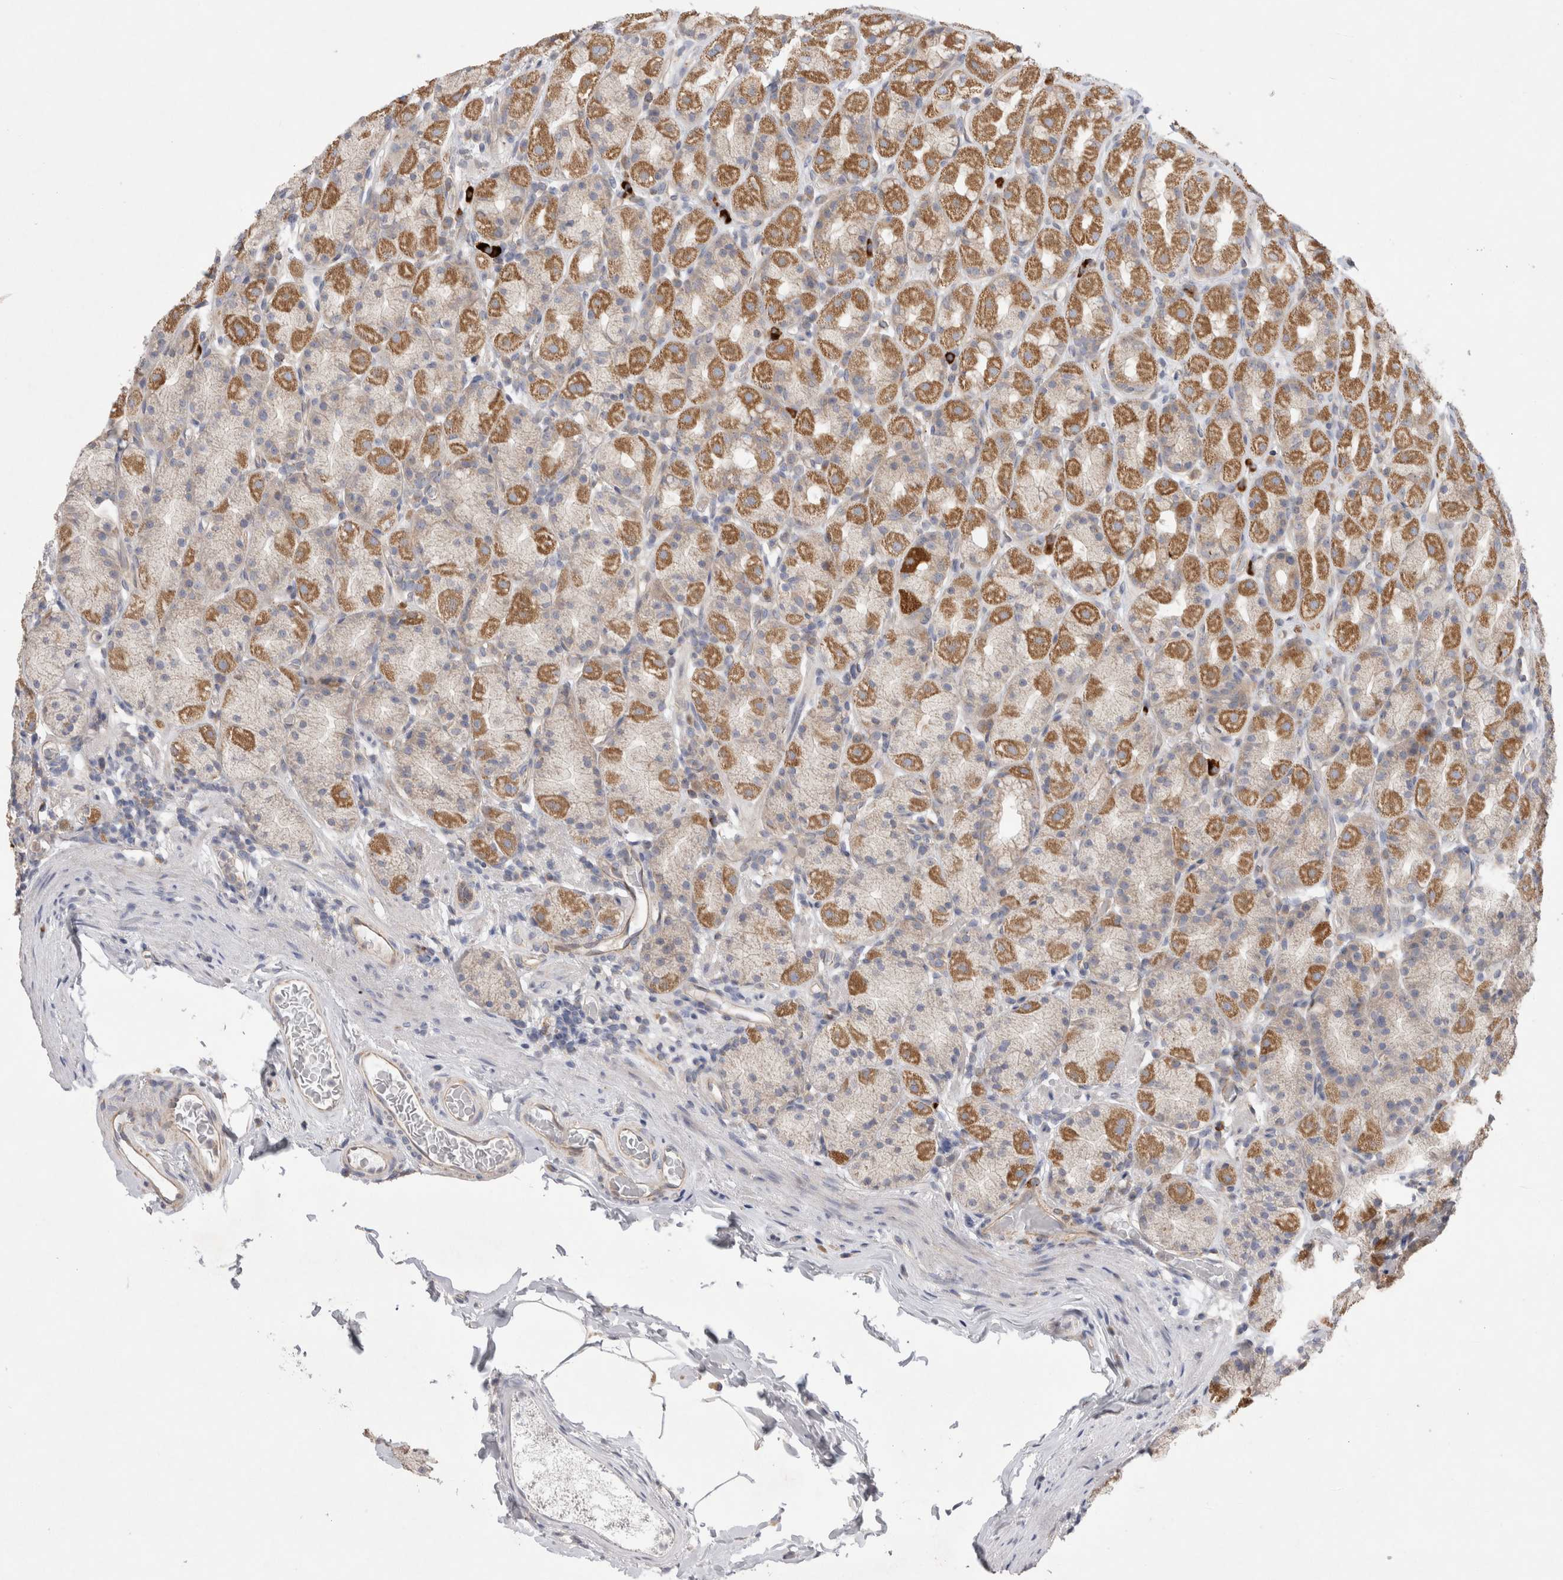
{"staining": {"intensity": "moderate", "quantity": ">75%", "location": "cytoplasmic/membranous"}, "tissue": "stomach", "cell_type": "Glandular cells", "image_type": "normal", "snomed": [{"axis": "morphology", "description": "Normal tissue, NOS"}, {"axis": "topography", "description": "Stomach, upper"}], "caption": "Benign stomach displays moderate cytoplasmic/membranous staining in about >75% of glandular cells.", "gene": "TBC1D16", "patient": {"sex": "male", "age": 68}}